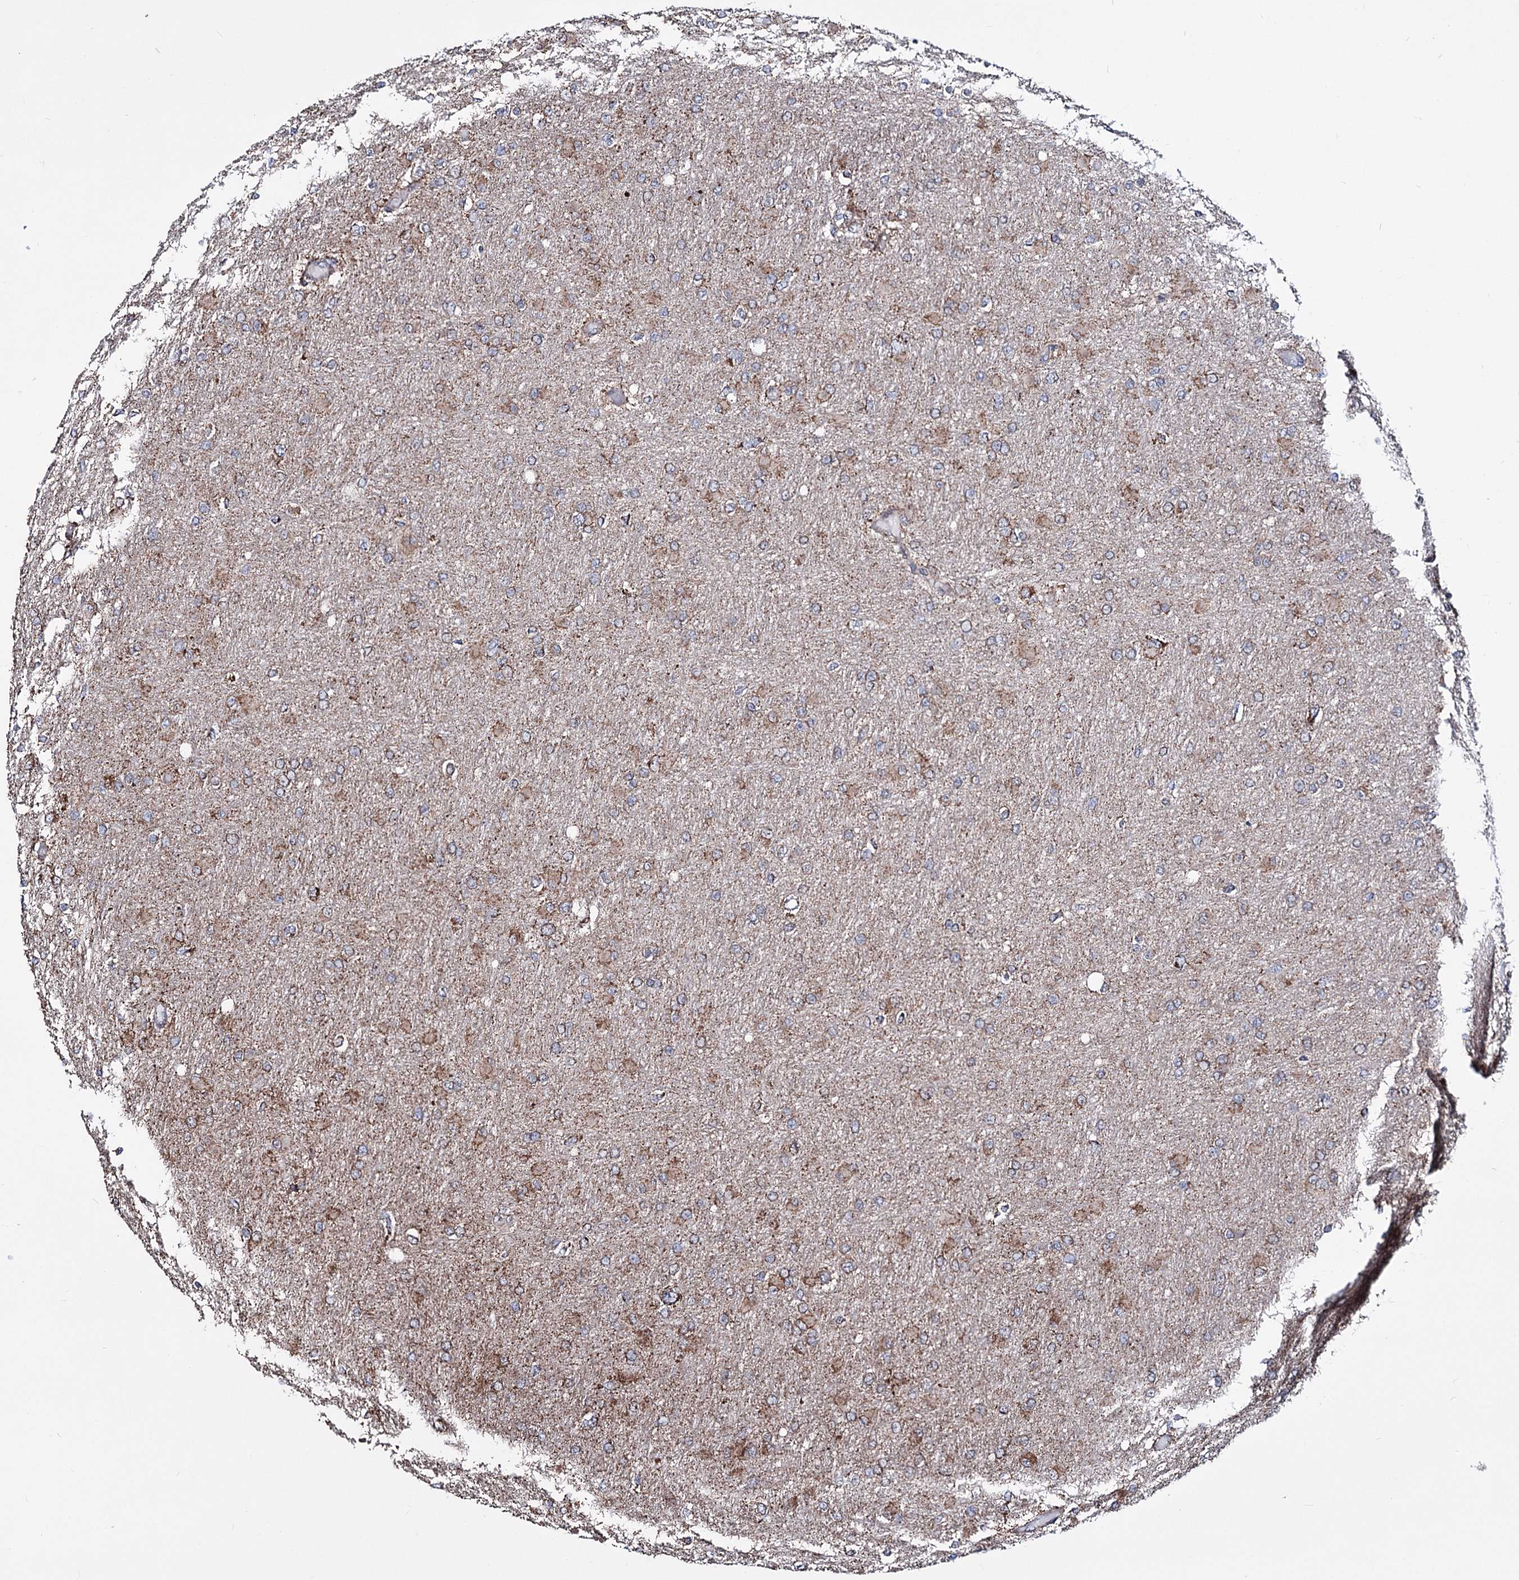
{"staining": {"intensity": "moderate", "quantity": "<25%", "location": "cytoplasmic/membranous"}, "tissue": "glioma", "cell_type": "Tumor cells", "image_type": "cancer", "snomed": [{"axis": "morphology", "description": "Glioma, malignant, High grade"}, {"axis": "topography", "description": "Cerebral cortex"}], "caption": "There is low levels of moderate cytoplasmic/membranous staining in tumor cells of malignant glioma (high-grade), as demonstrated by immunohistochemical staining (brown color).", "gene": "CREB3L4", "patient": {"sex": "female", "age": 36}}